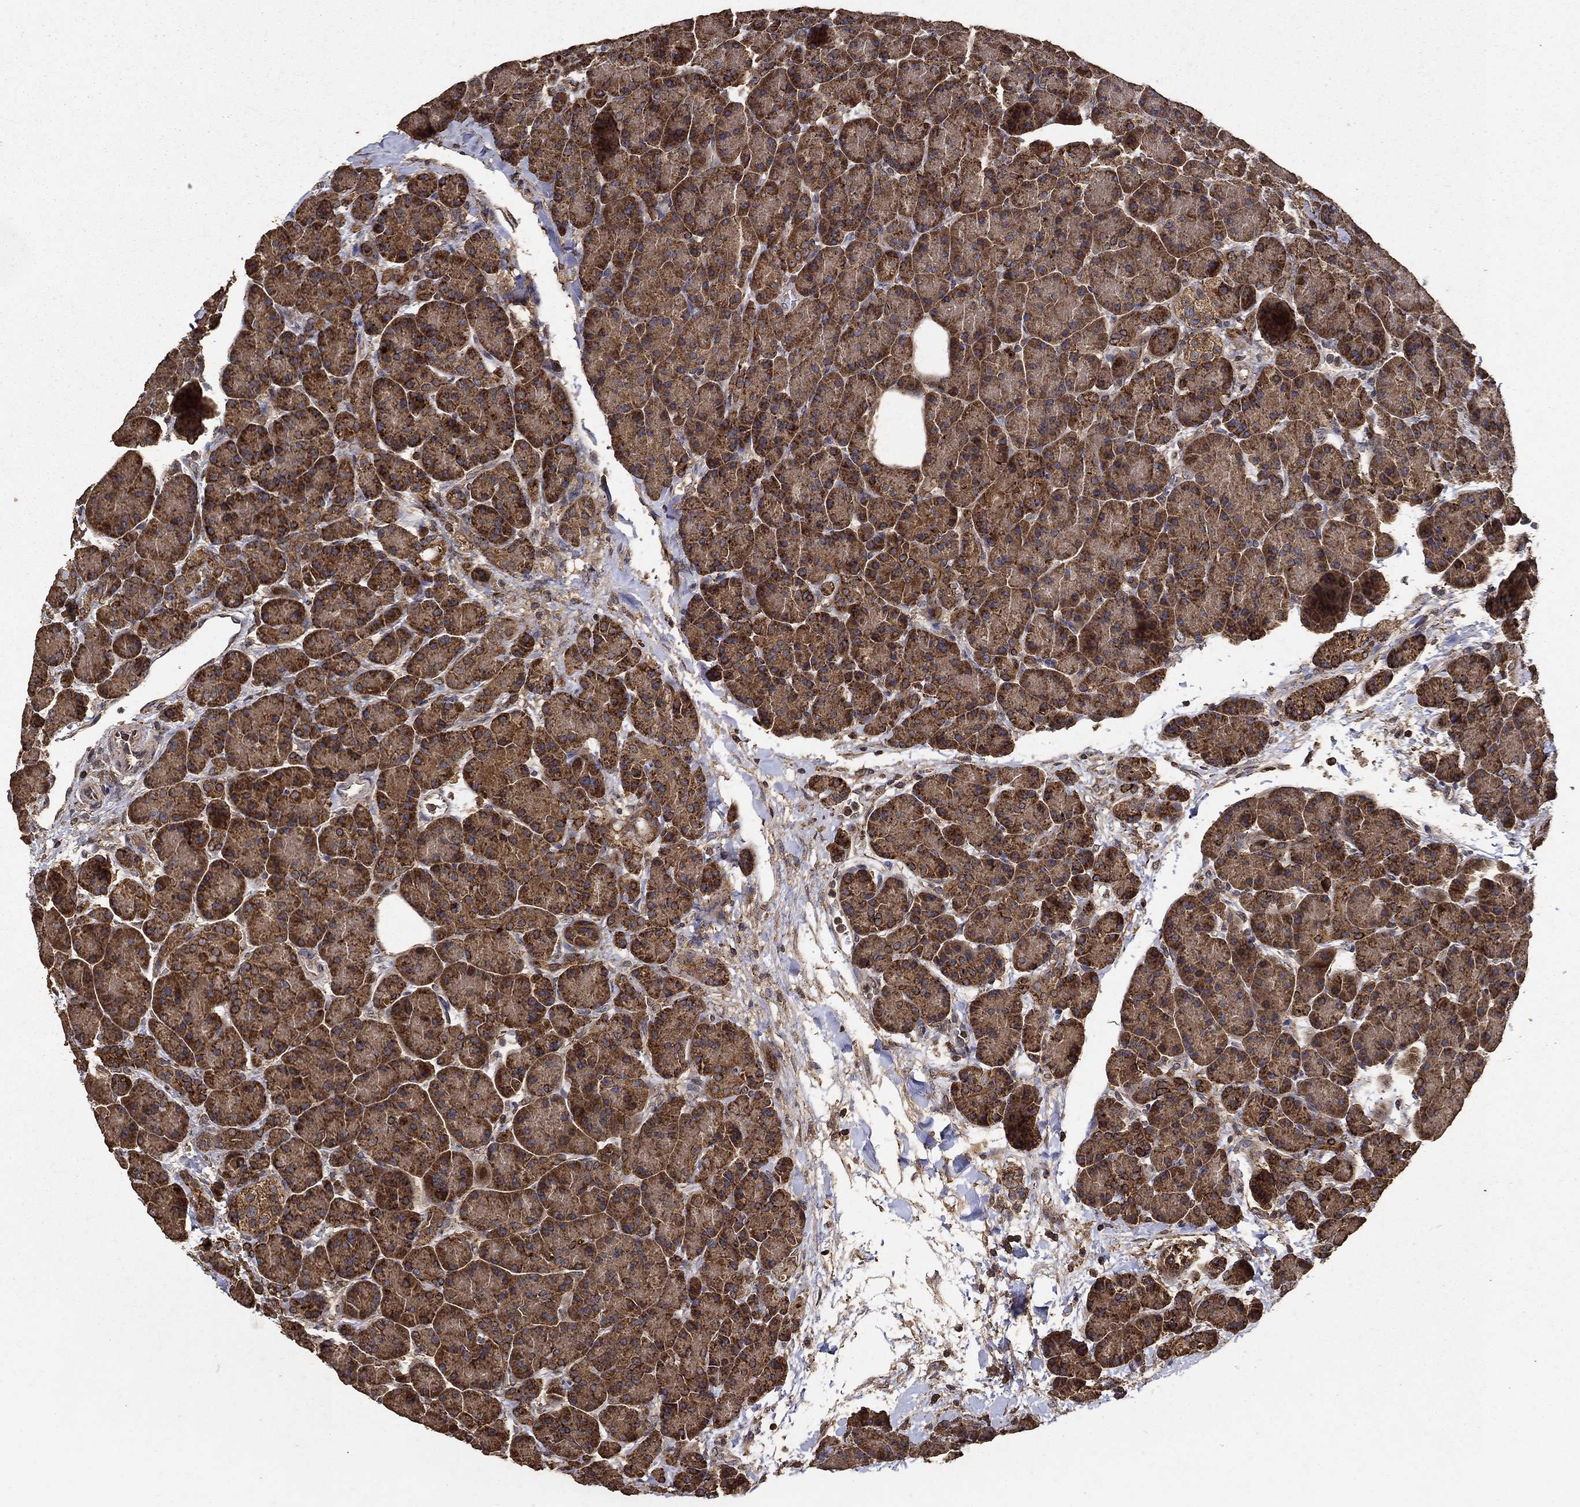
{"staining": {"intensity": "strong", "quantity": ">75%", "location": "cytoplasmic/membranous"}, "tissue": "pancreas", "cell_type": "Exocrine glandular cells", "image_type": "normal", "snomed": [{"axis": "morphology", "description": "Normal tissue, NOS"}, {"axis": "topography", "description": "Pancreas"}], "caption": "Pancreas stained with immunohistochemistry displays strong cytoplasmic/membranous staining in approximately >75% of exocrine glandular cells.", "gene": "IFRD1", "patient": {"sex": "female", "age": 63}}